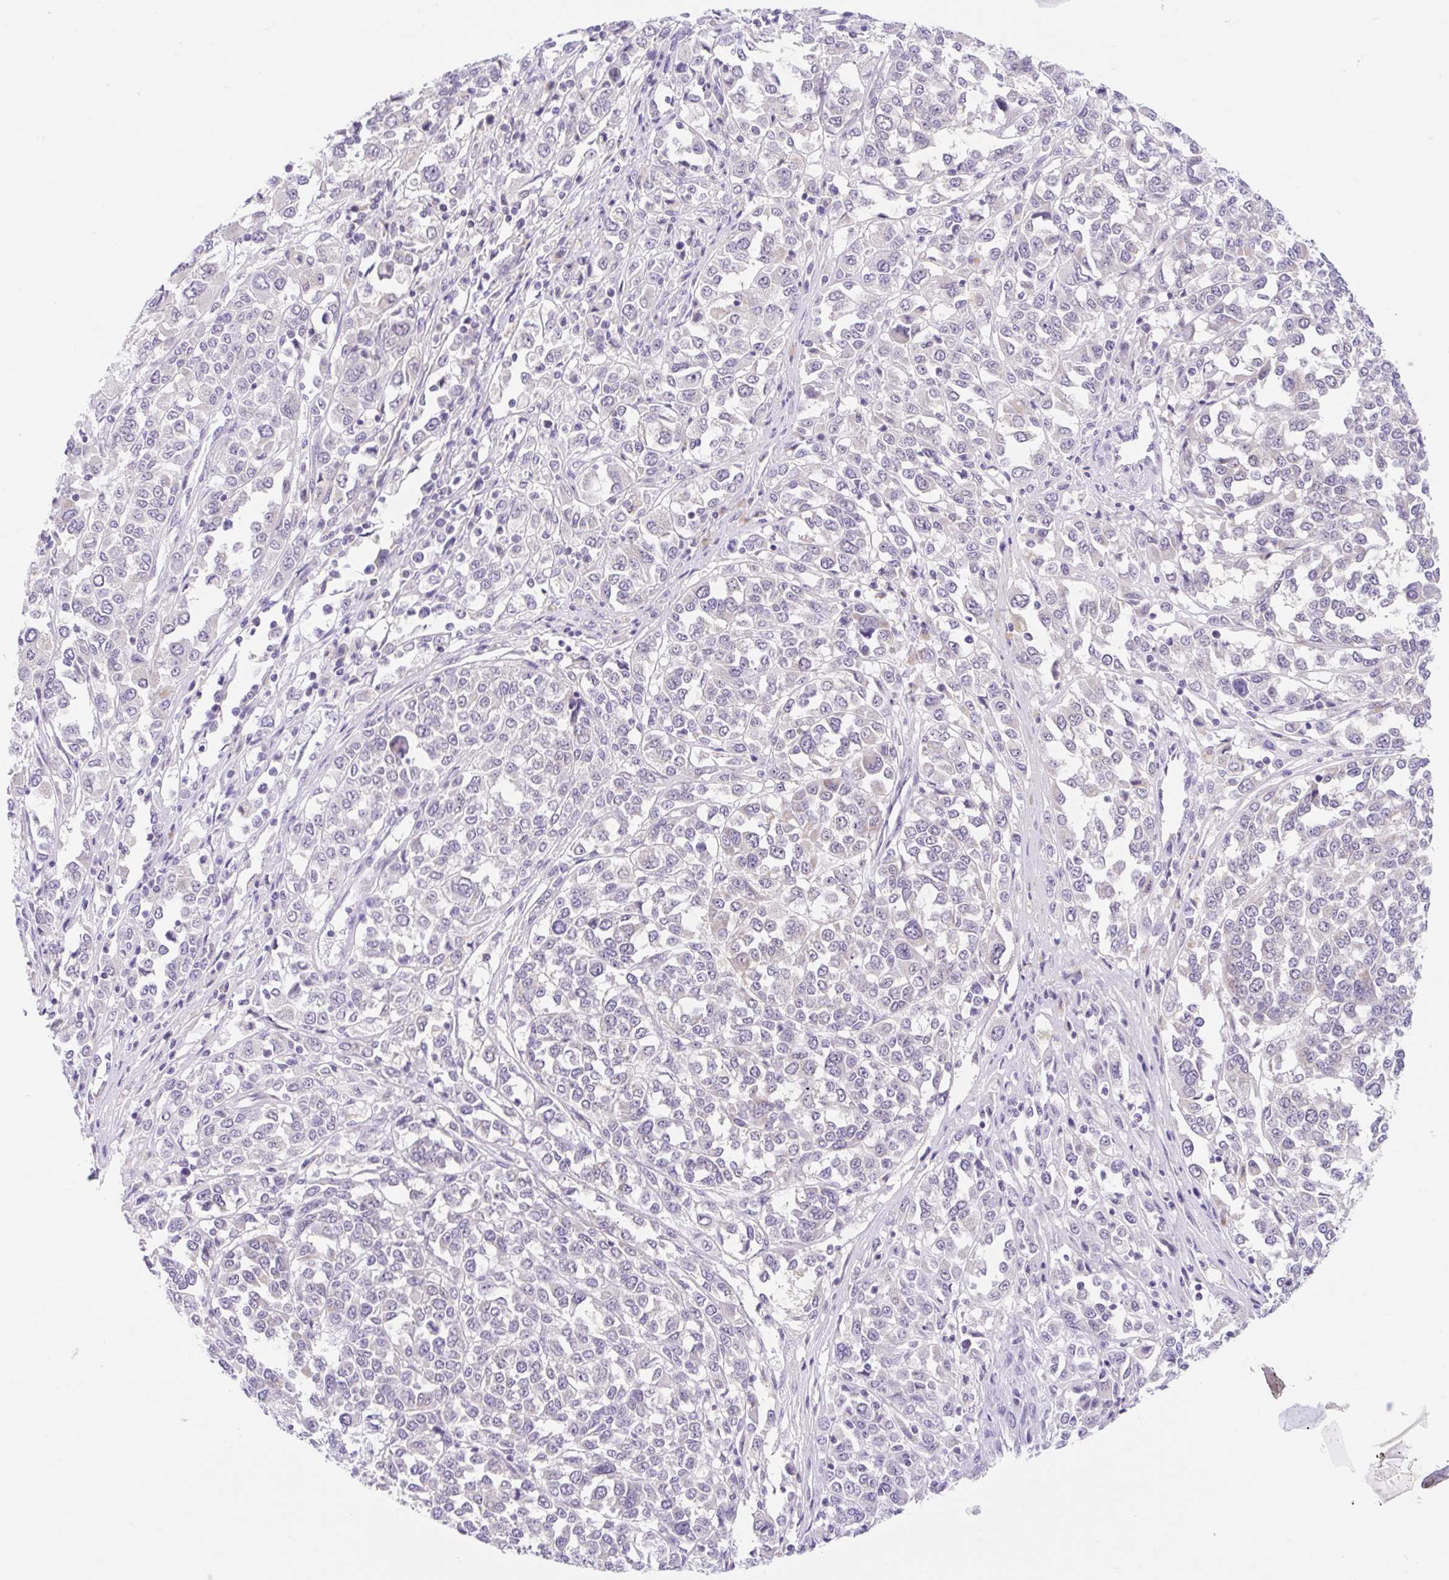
{"staining": {"intensity": "negative", "quantity": "none", "location": "none"}, "tissue": "melanoma", "cell_type": "Tumor cells", "image_type": "cancer", "snomed": [{"axis": "morphology", "description": "Malignant melanoma, Metastatic site"}, {"axis": "topography", "description": "Lymph node"}], "caption": "Melanoma was stained to show a protein in brown. There is no significant staining in tumor cells. The staining was performed using DAB to visualize the protein expression in brown, while the nuclei were stained in blue with hematoxylin (Magnification: 20x).", "gene": "ITPK1", "patient": {"sex": "male", "age": 44}}